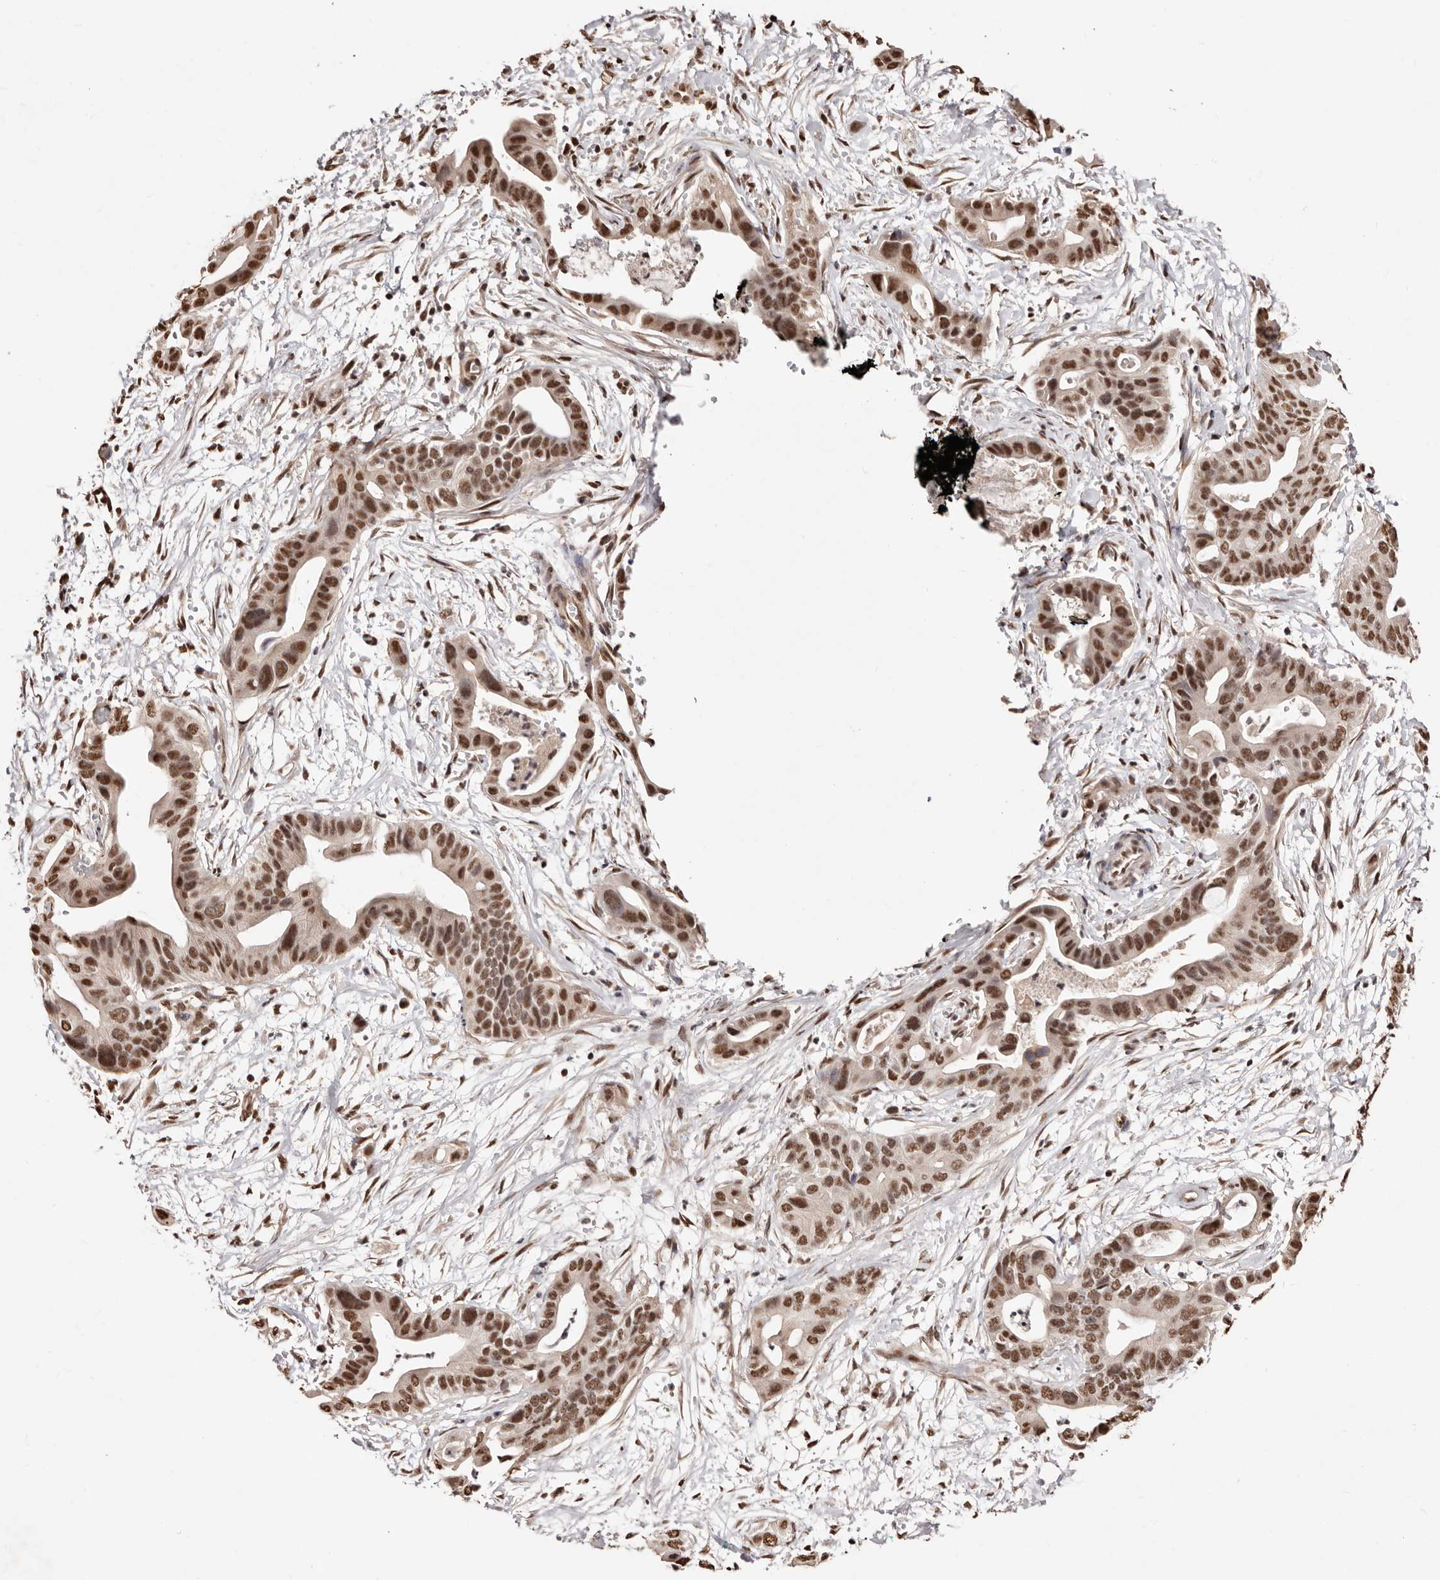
{"staining": {"intensity": "strong", "quantity": ">75%", "location": "nuclear"}, "tissue": "pancreatic cancer", "cell_type": "Tumor cells", "image_type": "cancer", "snomed": [{"axis": "morphology", "description": "Adenocarcinoma, NOS"}, {"axis": "topography", "description": "Pancreas"}], "caption": "Pancreatic cancer (adenocarcinoma) tissue shows strong nuclear positivity in about >75% of tumor cells", "gene": "BICRAL", "patient": {"sex": "male", "age": 66}}